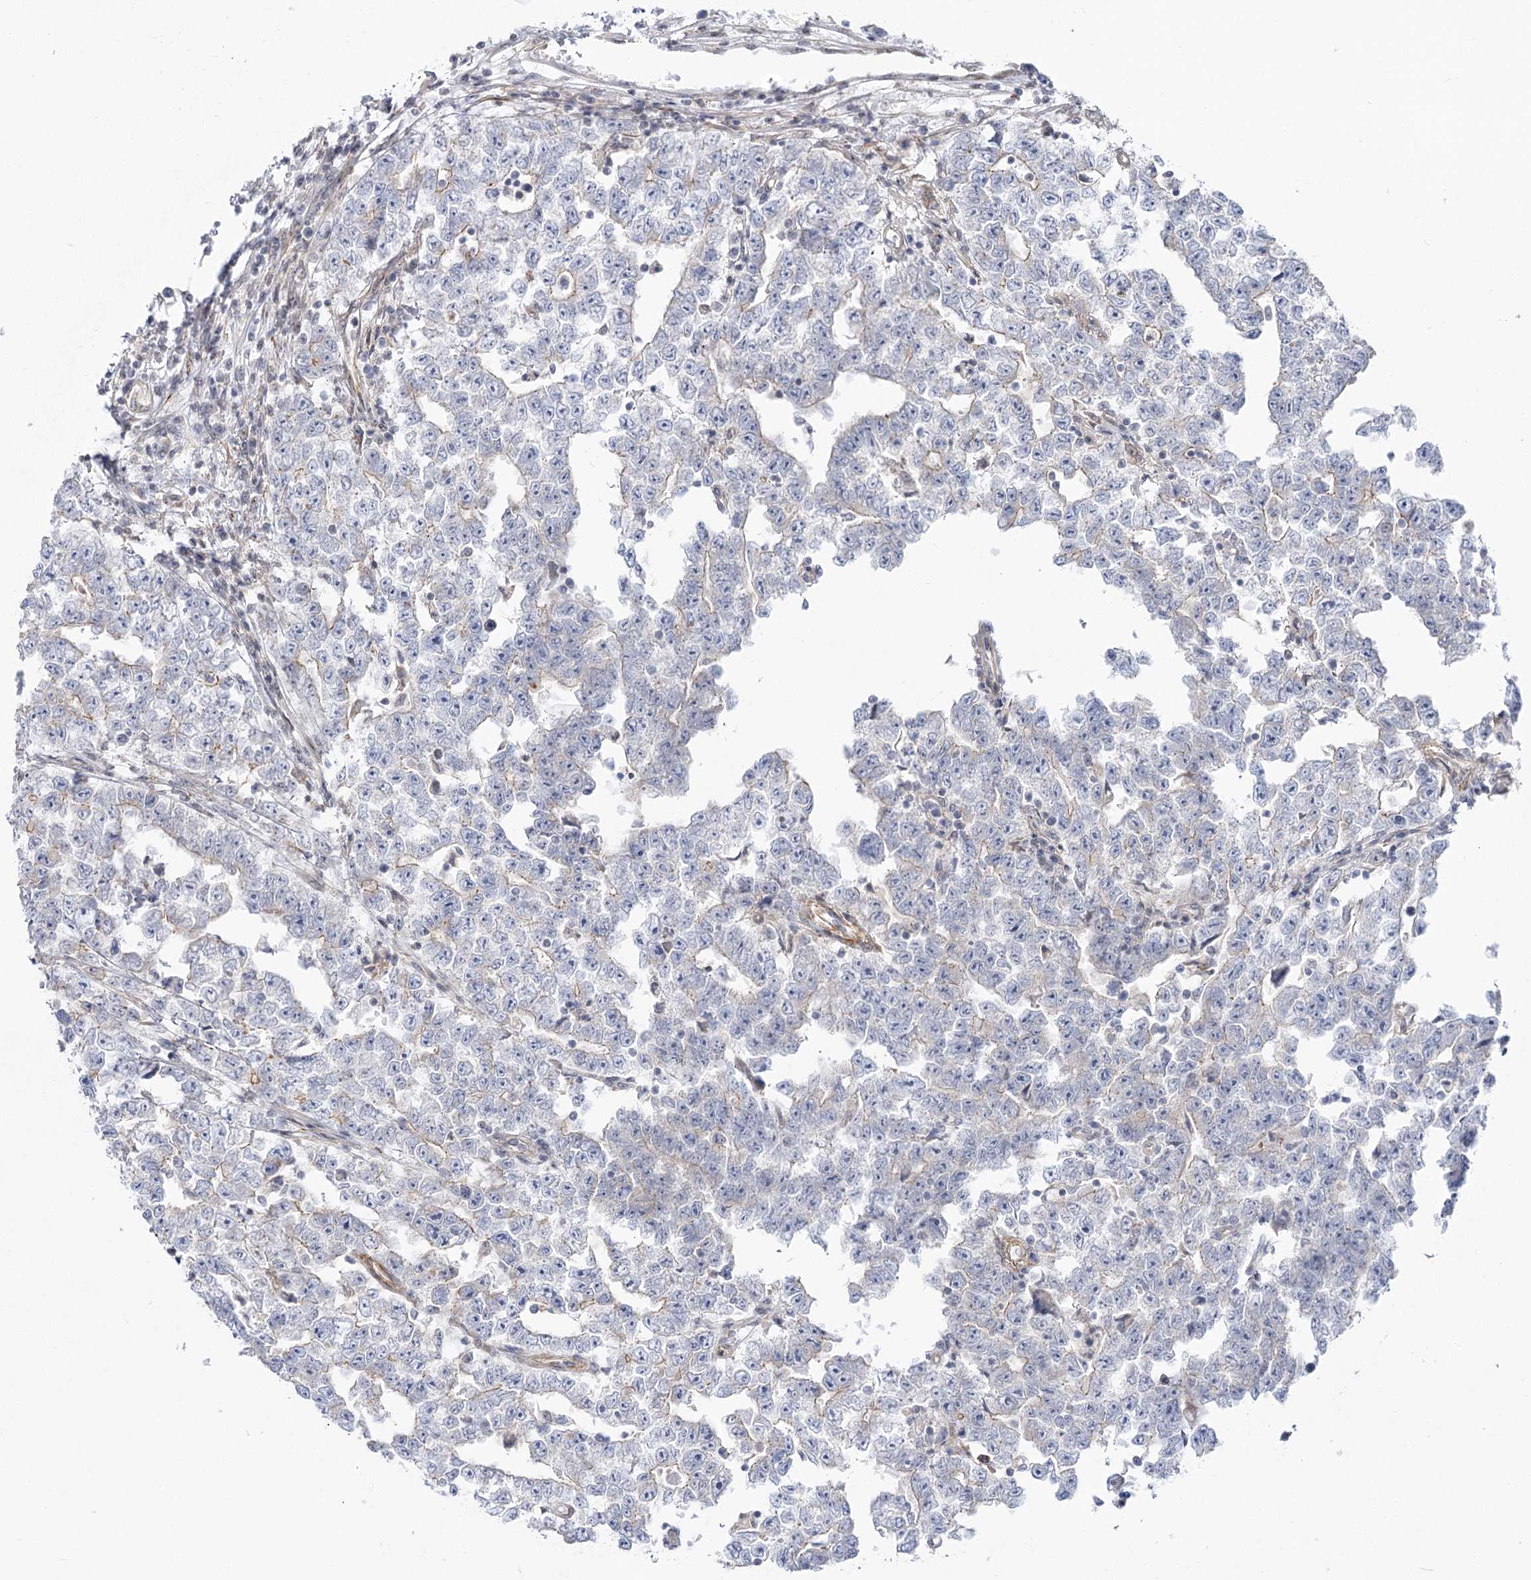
{"staining": {"intensity": "negative", "quantity": "none", "location": "none"}, "tissue": "testis cancer", "cell_type": "Tumor cells", "image_type": "cancer", "snomed": [{"axis": "morphology", "description": "Carcinoma, Embryonal, NOS"}, {"axis": "topography", "description": "Testis"}], "caption": "High magnification brightfield microscopy of testis cancer stained with DAB (3,3'-diaminobenzidine) (brown) and counterstained with hematoxylin (blue): tumor cells show no significant expression.", "gene": "ARSI", "patient": {"sex": "male", "age": 25}}